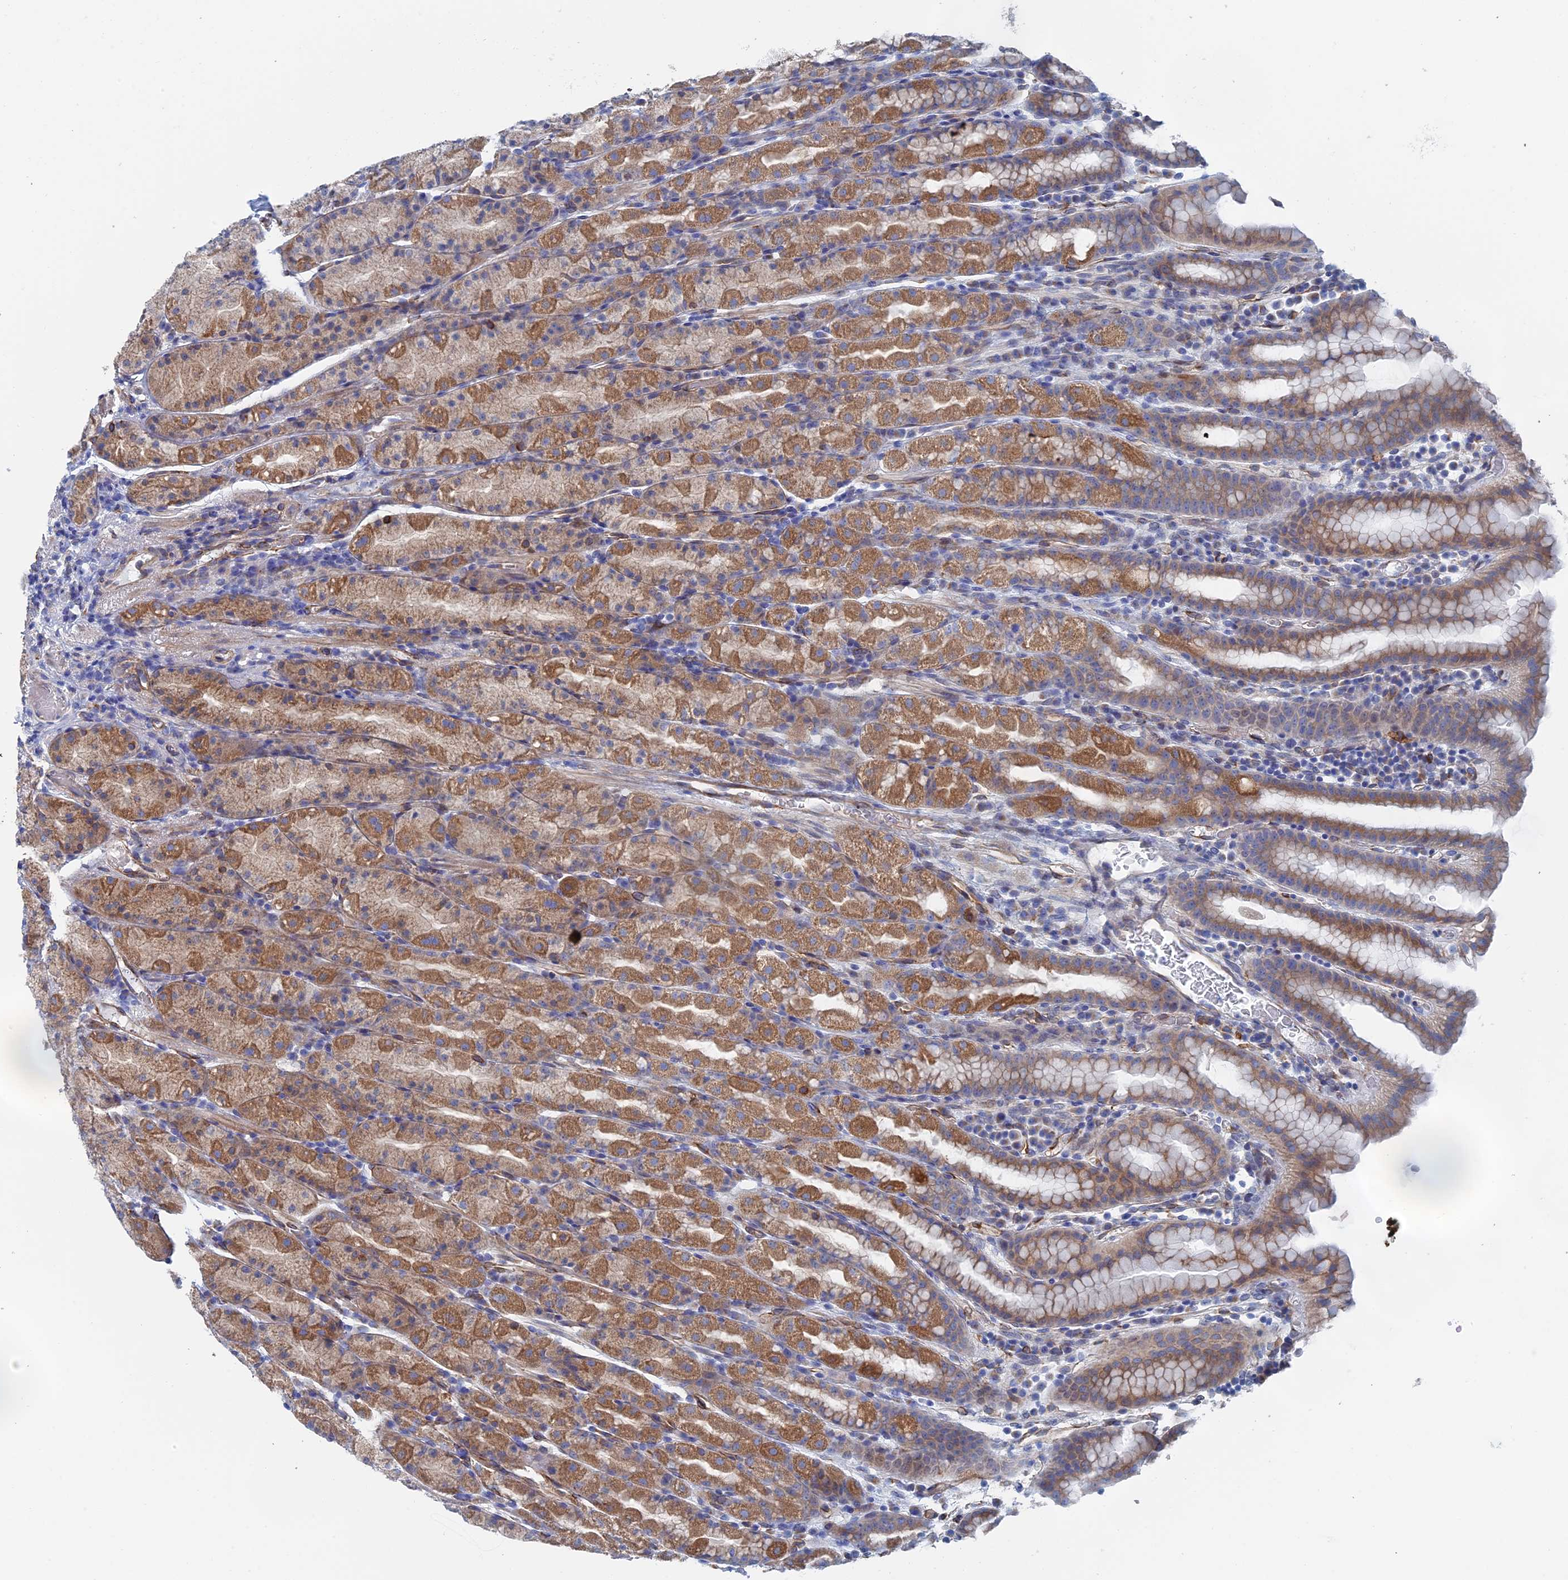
{"staining": {"intensity": "moderate", "quantity": ">75%", "location": "cytoplasmic/membranous"}, "tissue": "stomach", "cell_type": "Glandular cells", "image_type": "normal", "snomed": [{"axis": "morphology", "description": "Normal tissue, NOS"}, {"axis": "topography", "description": "Stomach, upper"}, {"axis": "topography", "description": "Stomach, lower"}, {"axis": "topography", "description": "Small intestine"}], "caption": "Normal stomach demonstrates moderate cytoplasmic/membranous expression in about >75% of glandular cells, visualized by immunohistochemistry. Using DAB (3,3'-diaminobenzidine) (brown) and hematoxylin (blue) stains, captured at high magnification using brightfield microscopy.", "gene": "COG7", "patient": {"sex": "male", "age": 68}}